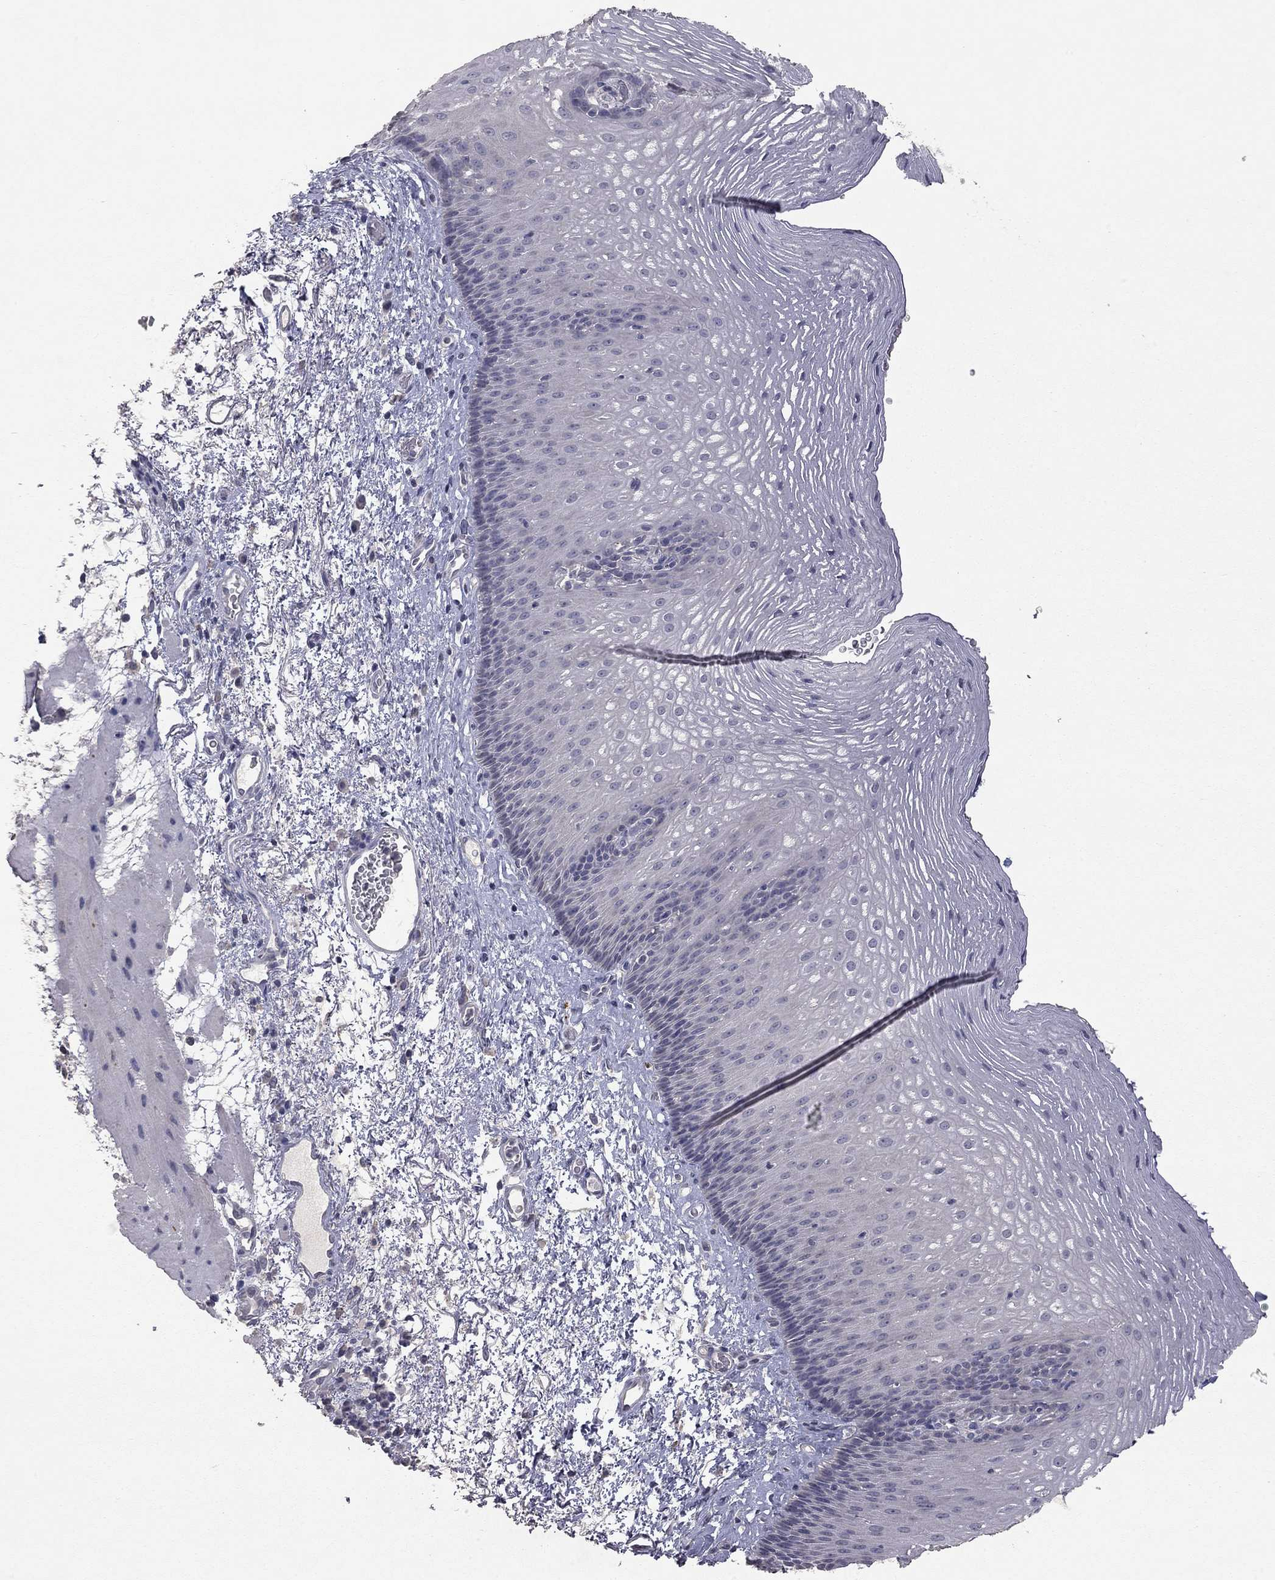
{"staining": {"intensity": "negative", "quantity": "none", "location": "none"}, "tissue": "esophagus", "cell_type": "Squamous epithelial cells", "image_type": "normal", "snomed": [{"axis": "morphology", "description": "Normal tissue, NOS"}, {"axis": "topography", "description": "Esophagus"}], "caption": "The micrograph shows no significant expression in squamous epithelial cells of esophagus.", "gene": "SYT12", "patient": {"sex": "male", "age": 76}}